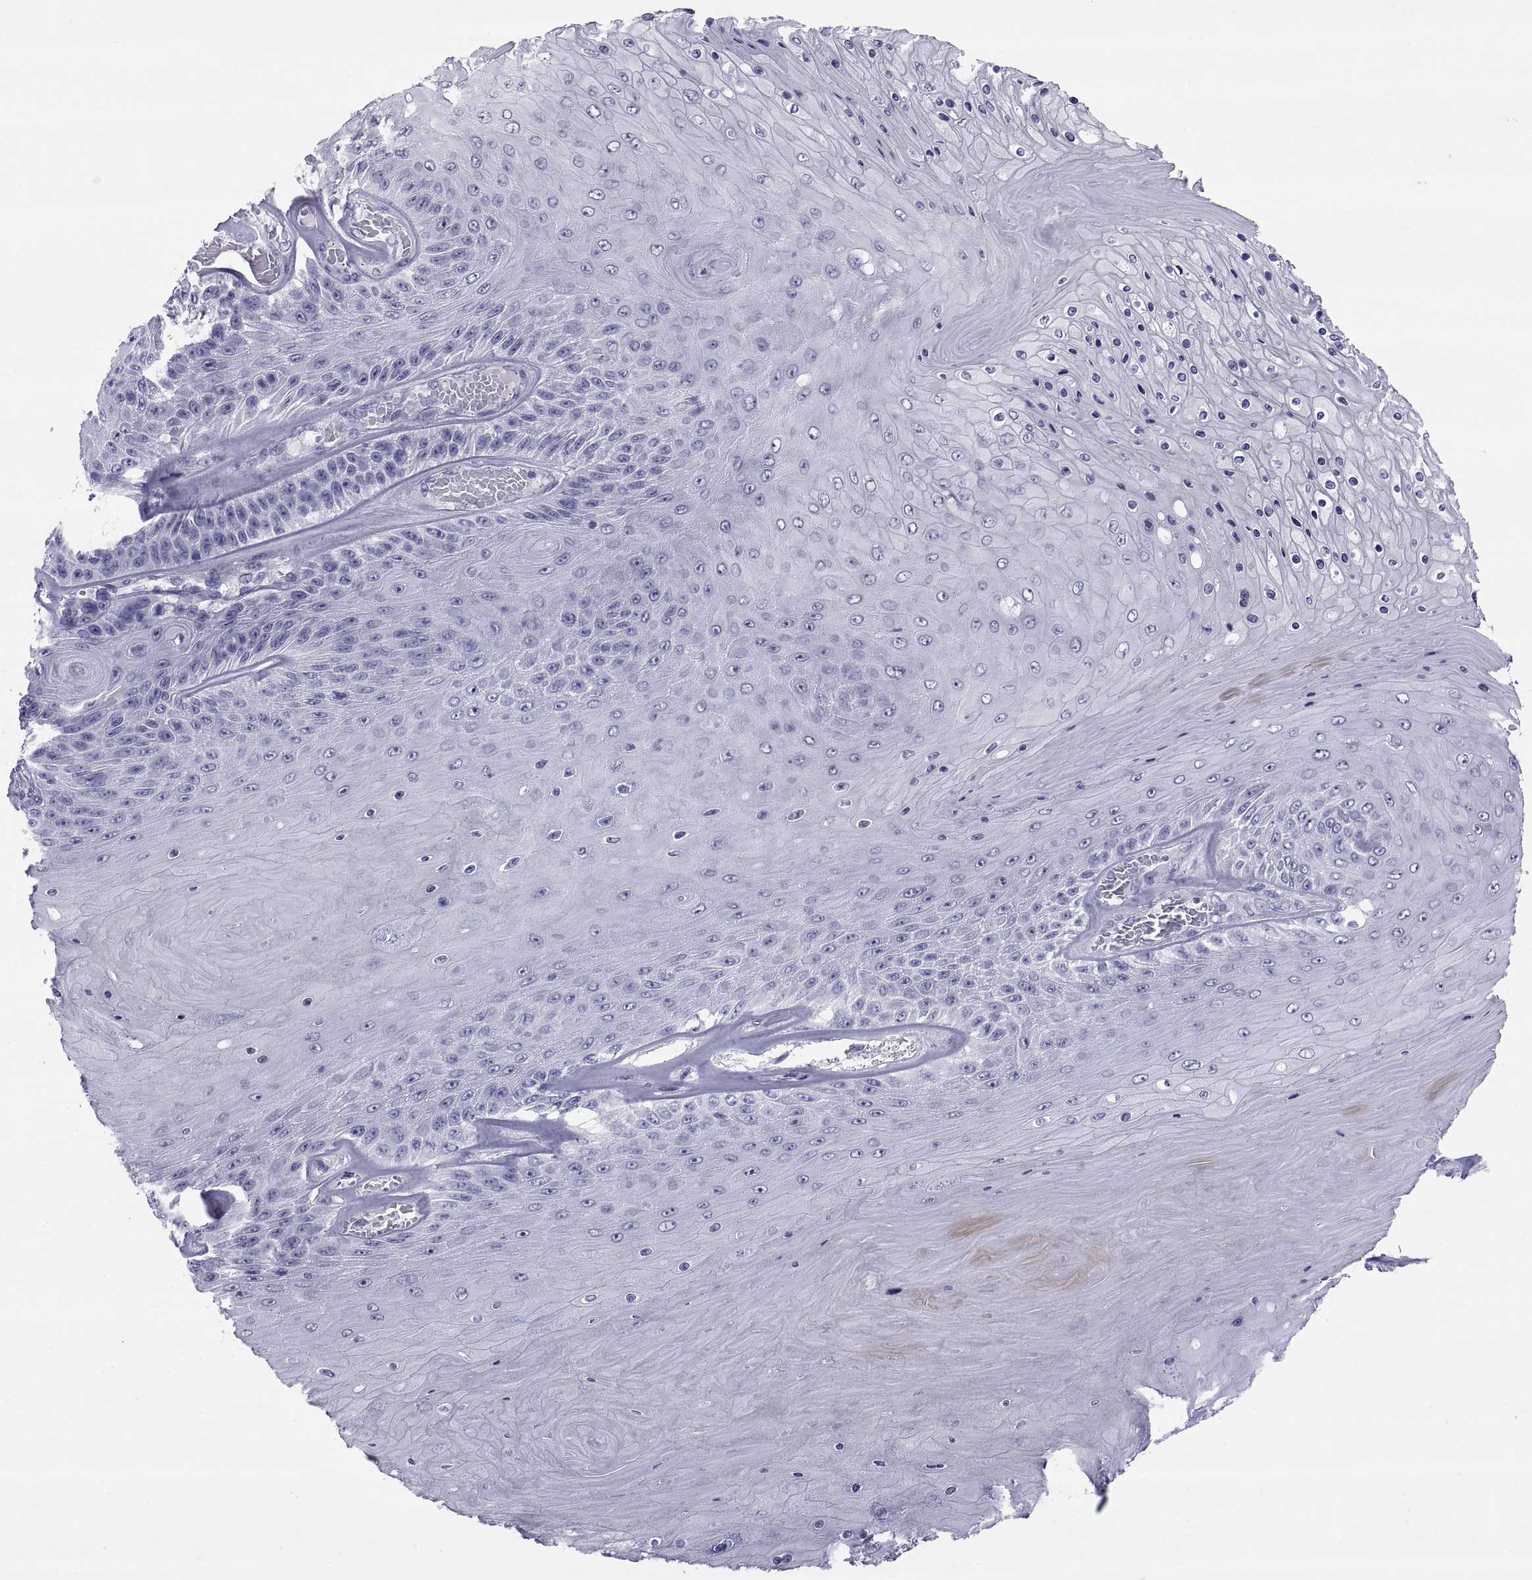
{"staining": {"intensity": "negative", "quantity": "none", "location": "none"}, "tissue": "skin cancer", "cell_type": "Tumor cells", "image_type": "cancer", "snomed": [{"axis": "morphology", "description": "Squamous cell carcinoma, NOS"}, {"axis": "topography", "description": "Skin"}], "caption": "A micrograph of human skin squamous cell carcinoma is negative for staining in tumor cells.", "gene": "TEX13A", "patient": {"sex": "male", "age": 62}}